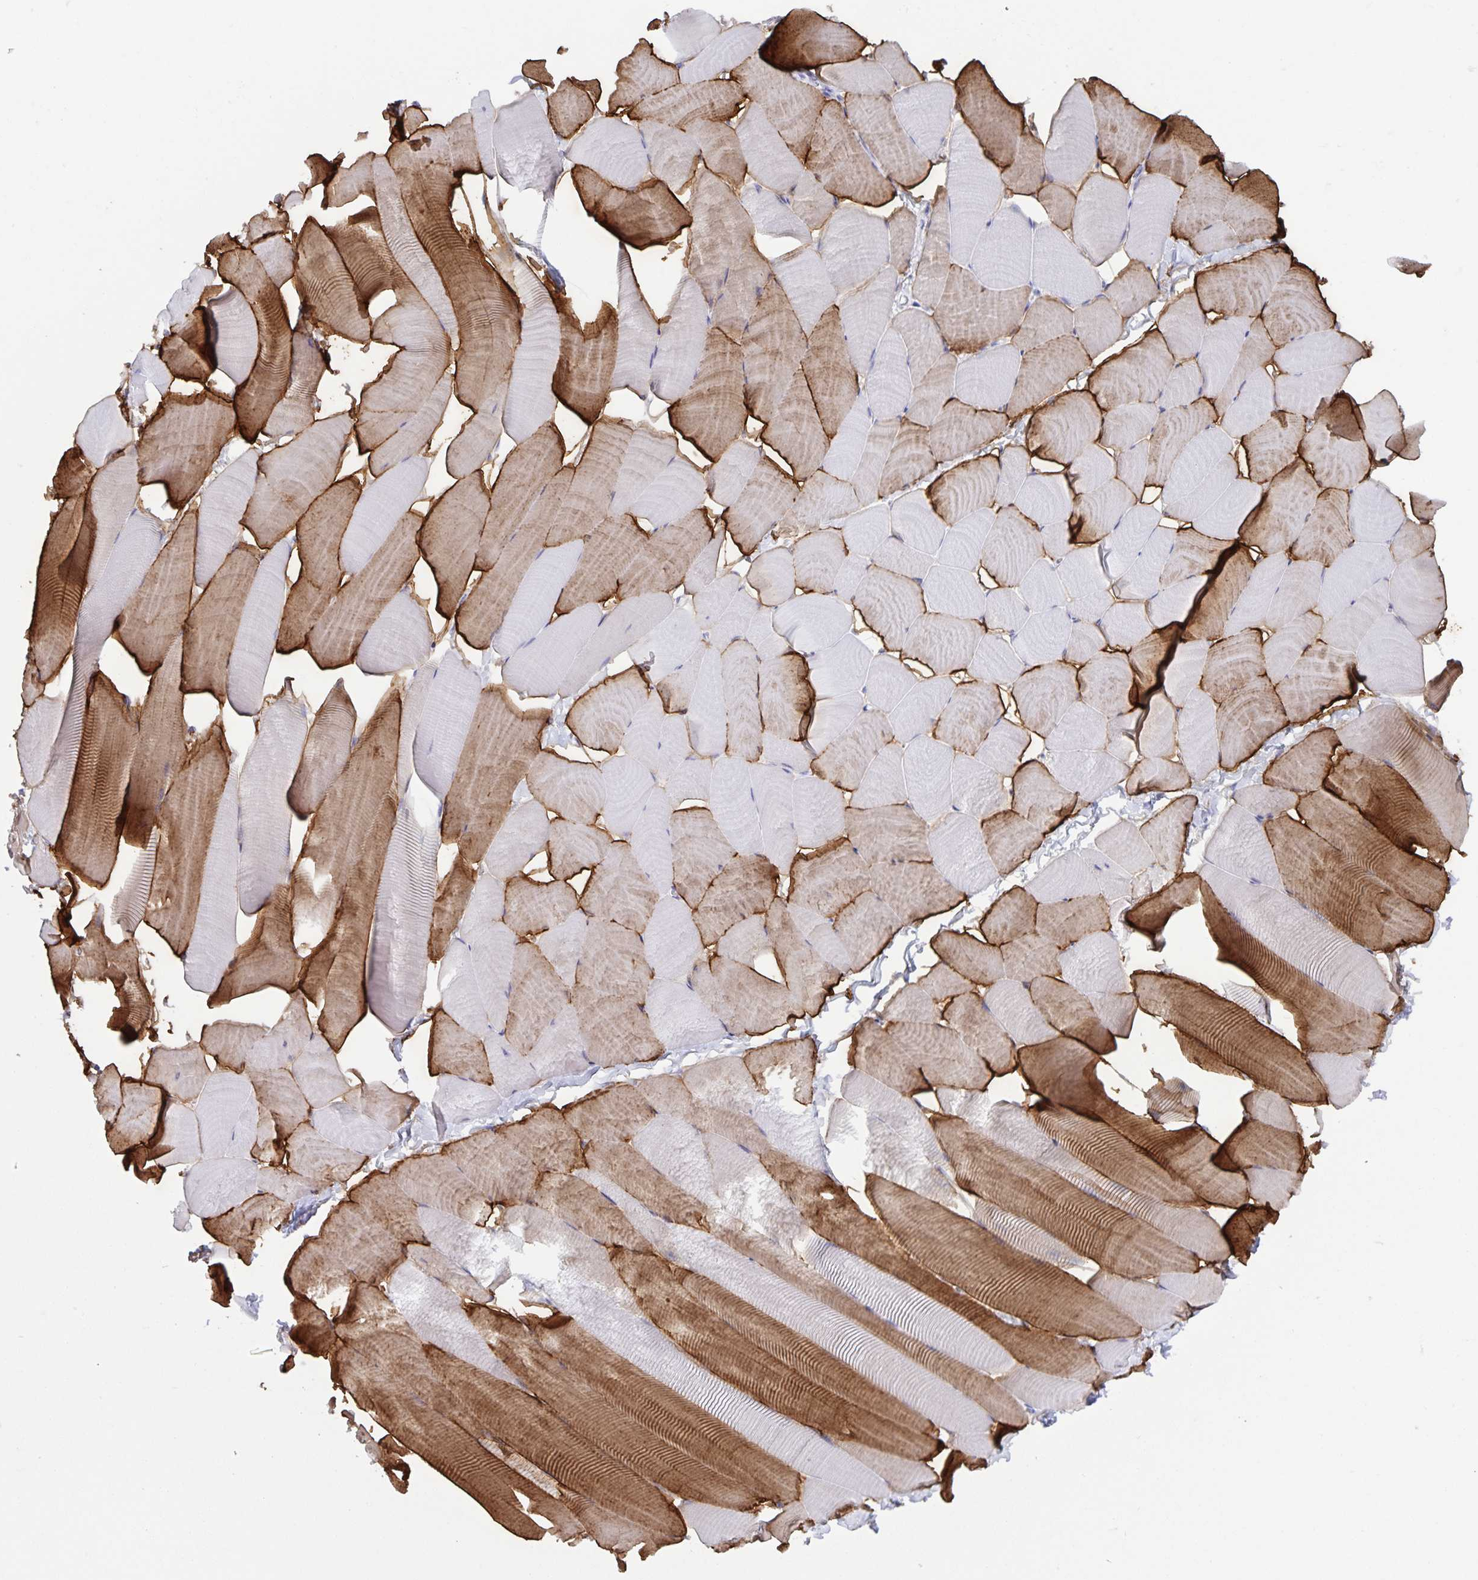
{"staining": {"intensity": "moderate", "quantity": "<25%", "location": "cytoplasmic/membranous"}, "tissue": "skeletal muscle", "cell_type": "Myocytes", "image_type": "normal", "snomed": [{"axis": "morphology", "description": "Normal tissue, NOS"}, {"axis": "topography", "description": "Skeletal muscle"}], "caption": "Brown immunohistochemical staining in benign skeletal muscle displays moderate cytoplasmic/membranous positivity in about <25% of myocytes. (Stains: DAB (3,3'-diaminobenzidine) in brown, nuclei in blue, Microscopy: brightfield microscopy at high magnification).", "gene": "AQP4", "patient": {"sex": "male", "age": 25}}